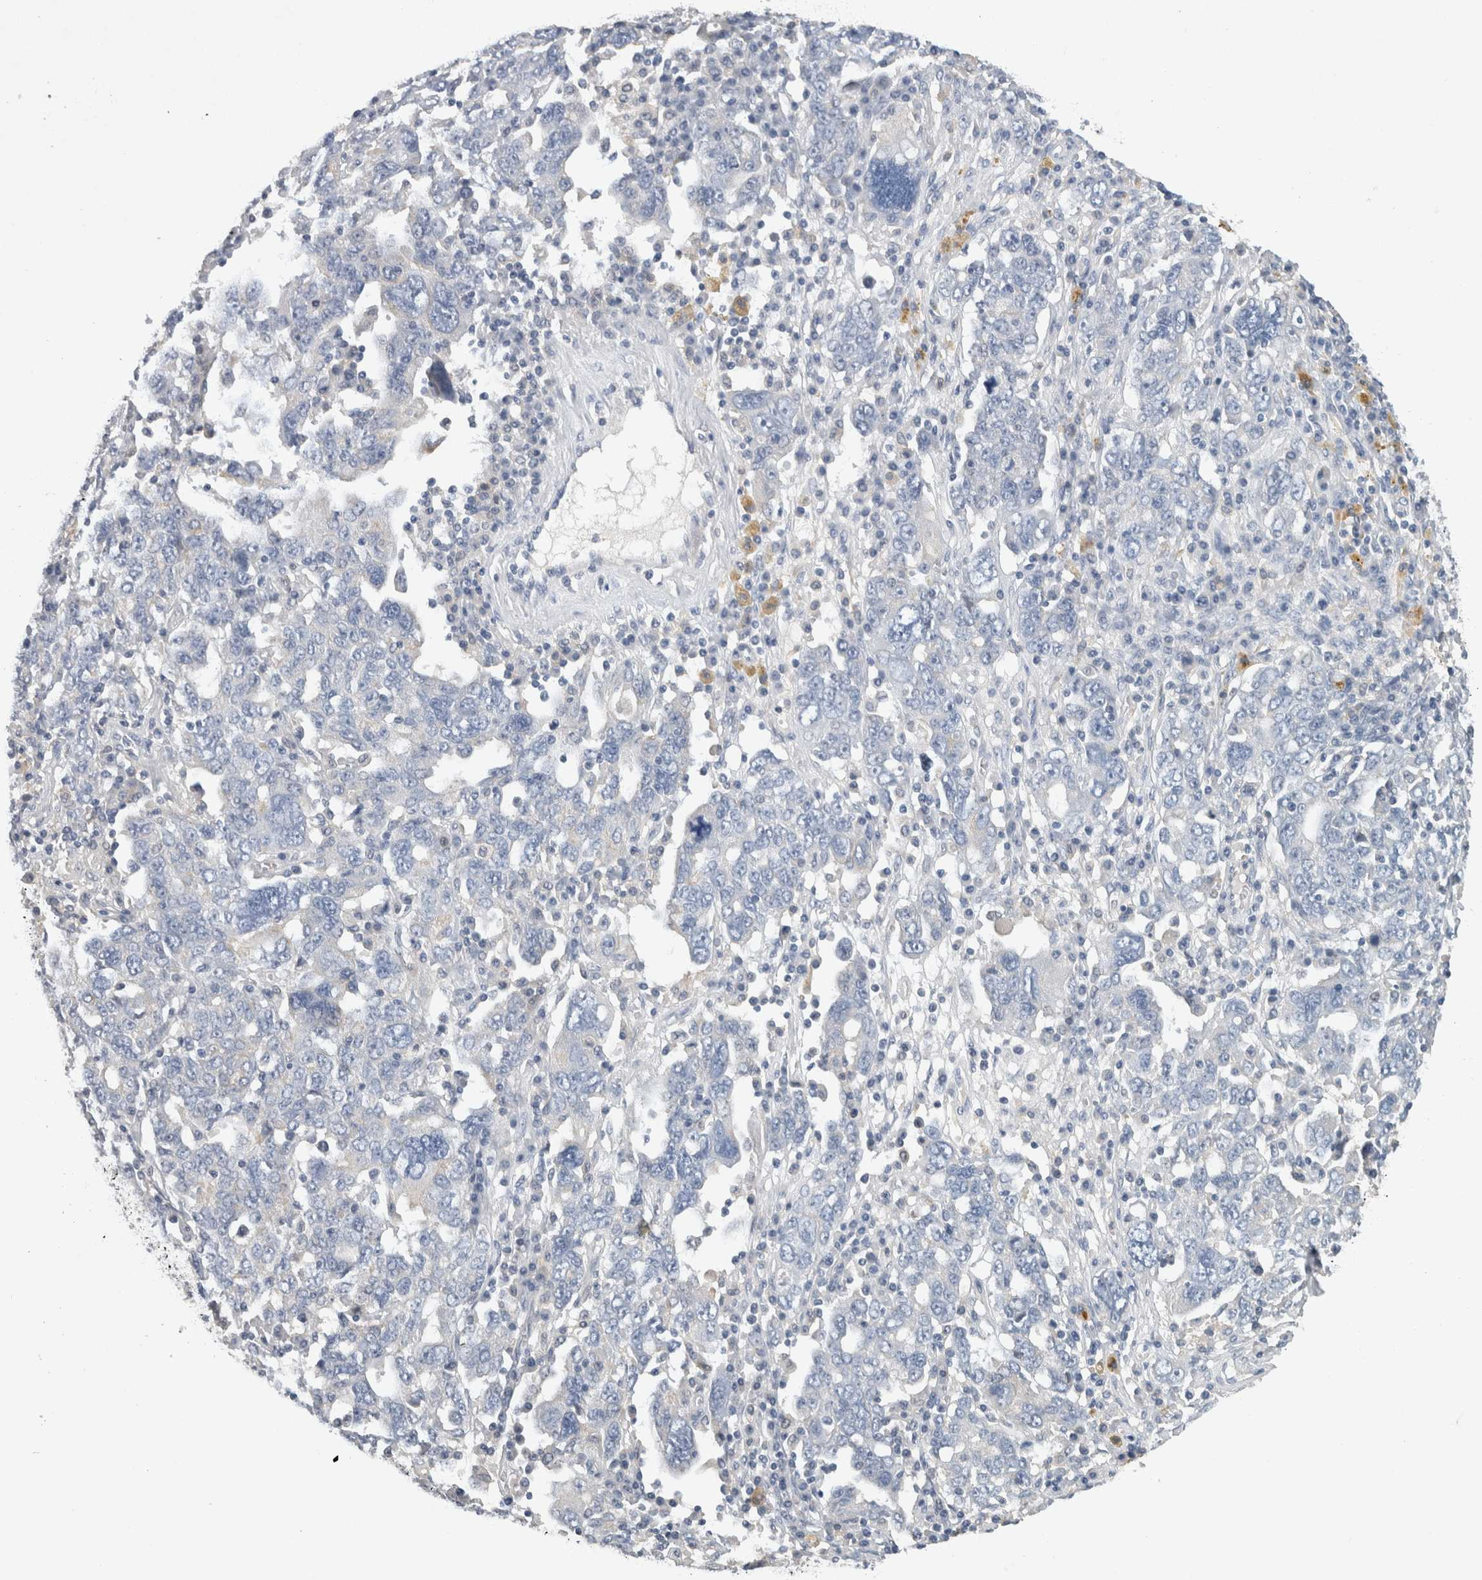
{"staining": {"intensity": "negative", "quantity": "none", "location": "none"}, "tissue": "ovarian cancer", "cell_type": "Tumor cells", "image_type": "cancer", "snomed": [{"axis": "morphology", "description": "Carcinoma, endometroid"}, {"axis": "topography", "description": "Ovary"}], "caption": "Immunohistochemistry photomicrograph of ovarian cancer stained for a protein (brown), which shows no staining in tumor cells. The staining was performed using DAB to visualize the protein expression in brown, while the nuclei were stained in blue with hematoxylin (Magnification: 20x).", "gene": "HEXD", "patient": {"sex": "female", "age": 62}}